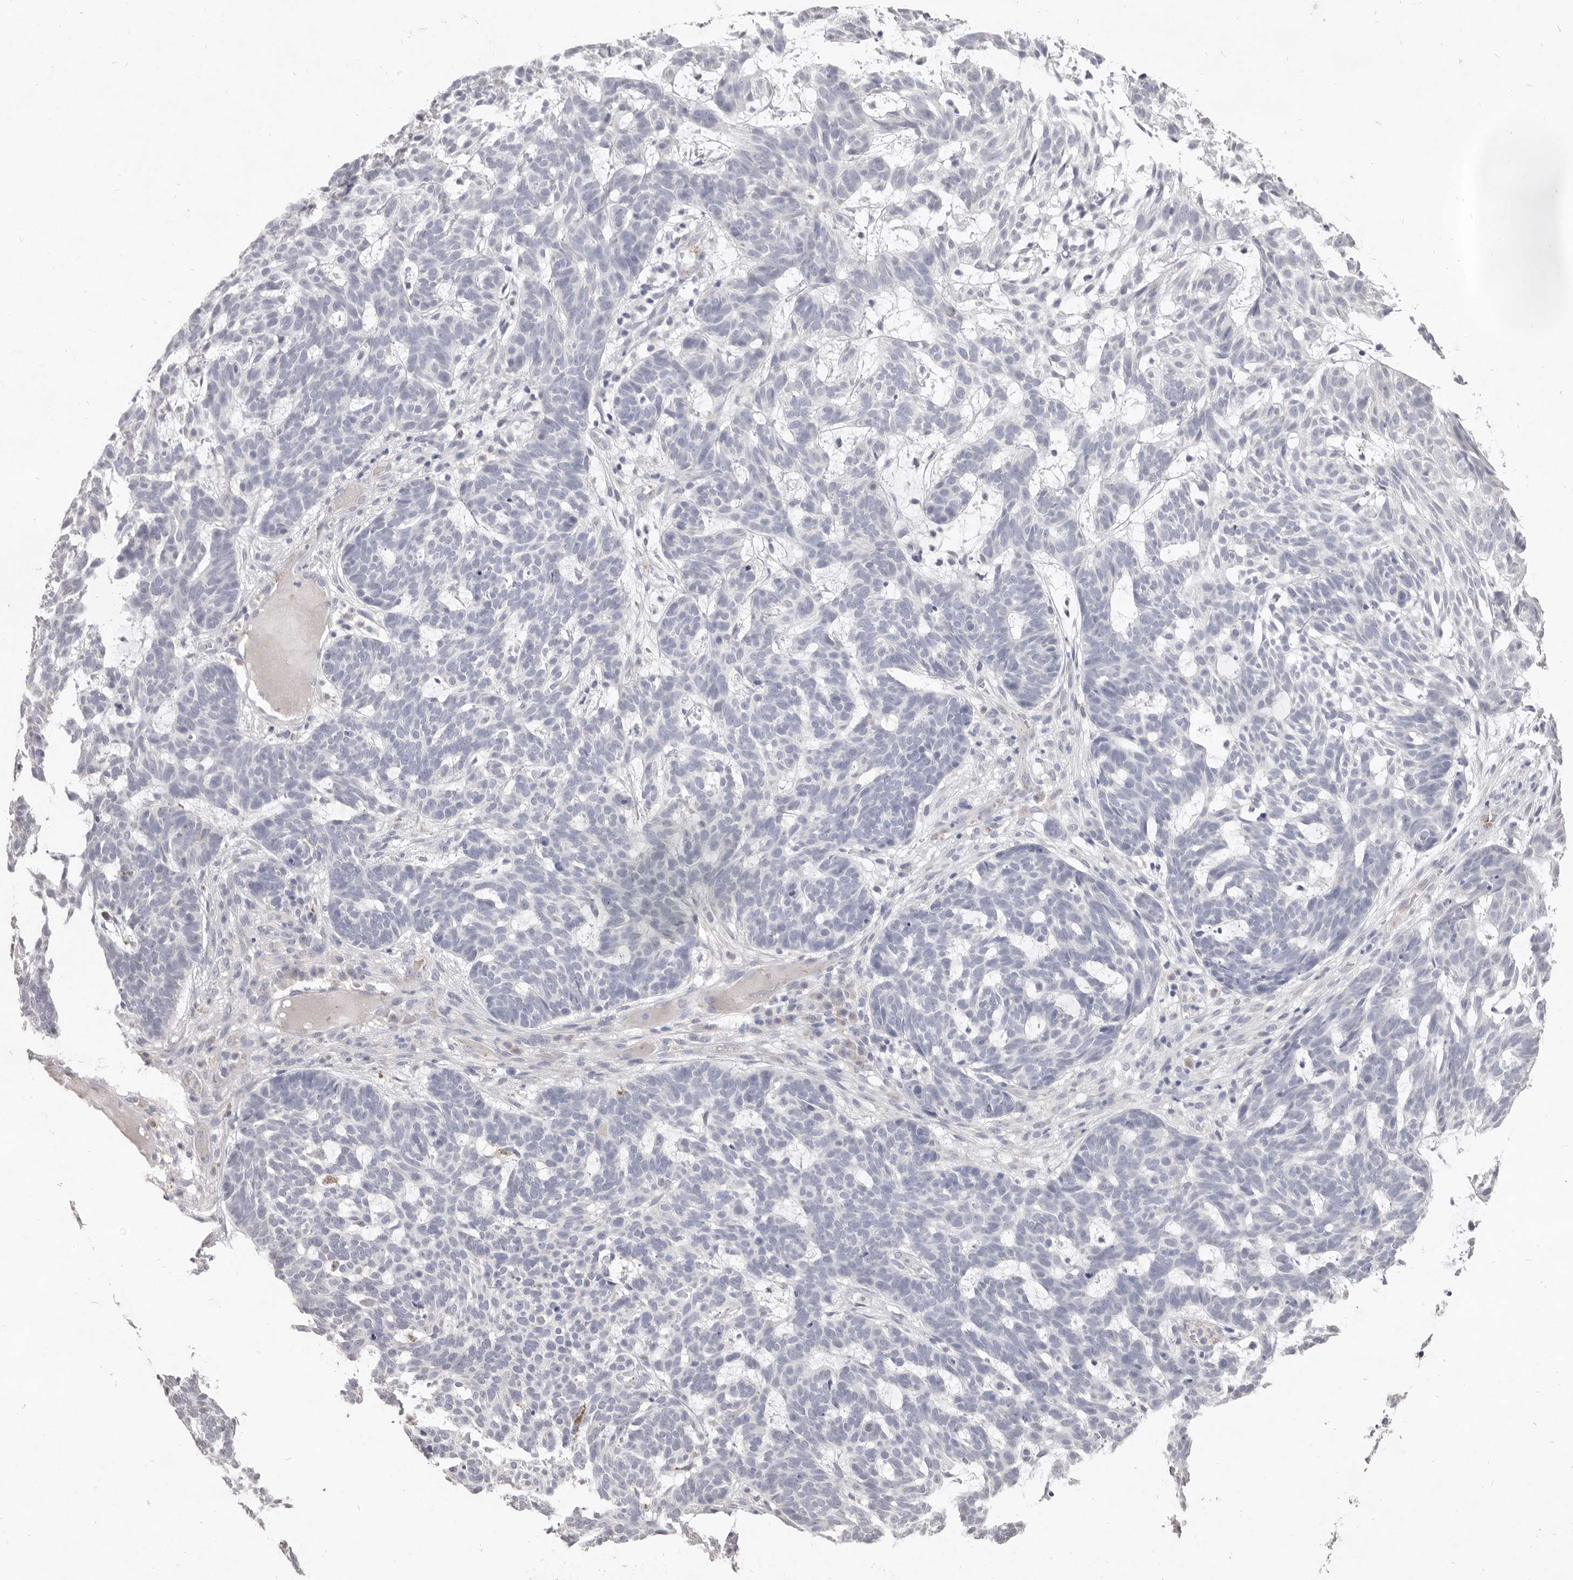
{"staining": {"intensity": "negative", "quantity": "none", "location": "none"}, "tissue": "skin cancer", "cell_type": "Tumor cells", "image_type": "cancer", "snomed": [{"axis": "morphology", "description": "Basal cell carcinoma"}, {"axis": "topography", "description": "Skin"}], "caption": "Immunohistochemistry photomicrograph of neoplastic tissue: human skin basal cell carcinoma stained with DAB (3,3'-diaminobenzidine) displays no significant protein positivity in tumor cells.", "gene": "ZYG11B", "patient": {"sex": "male", "age": 85}}